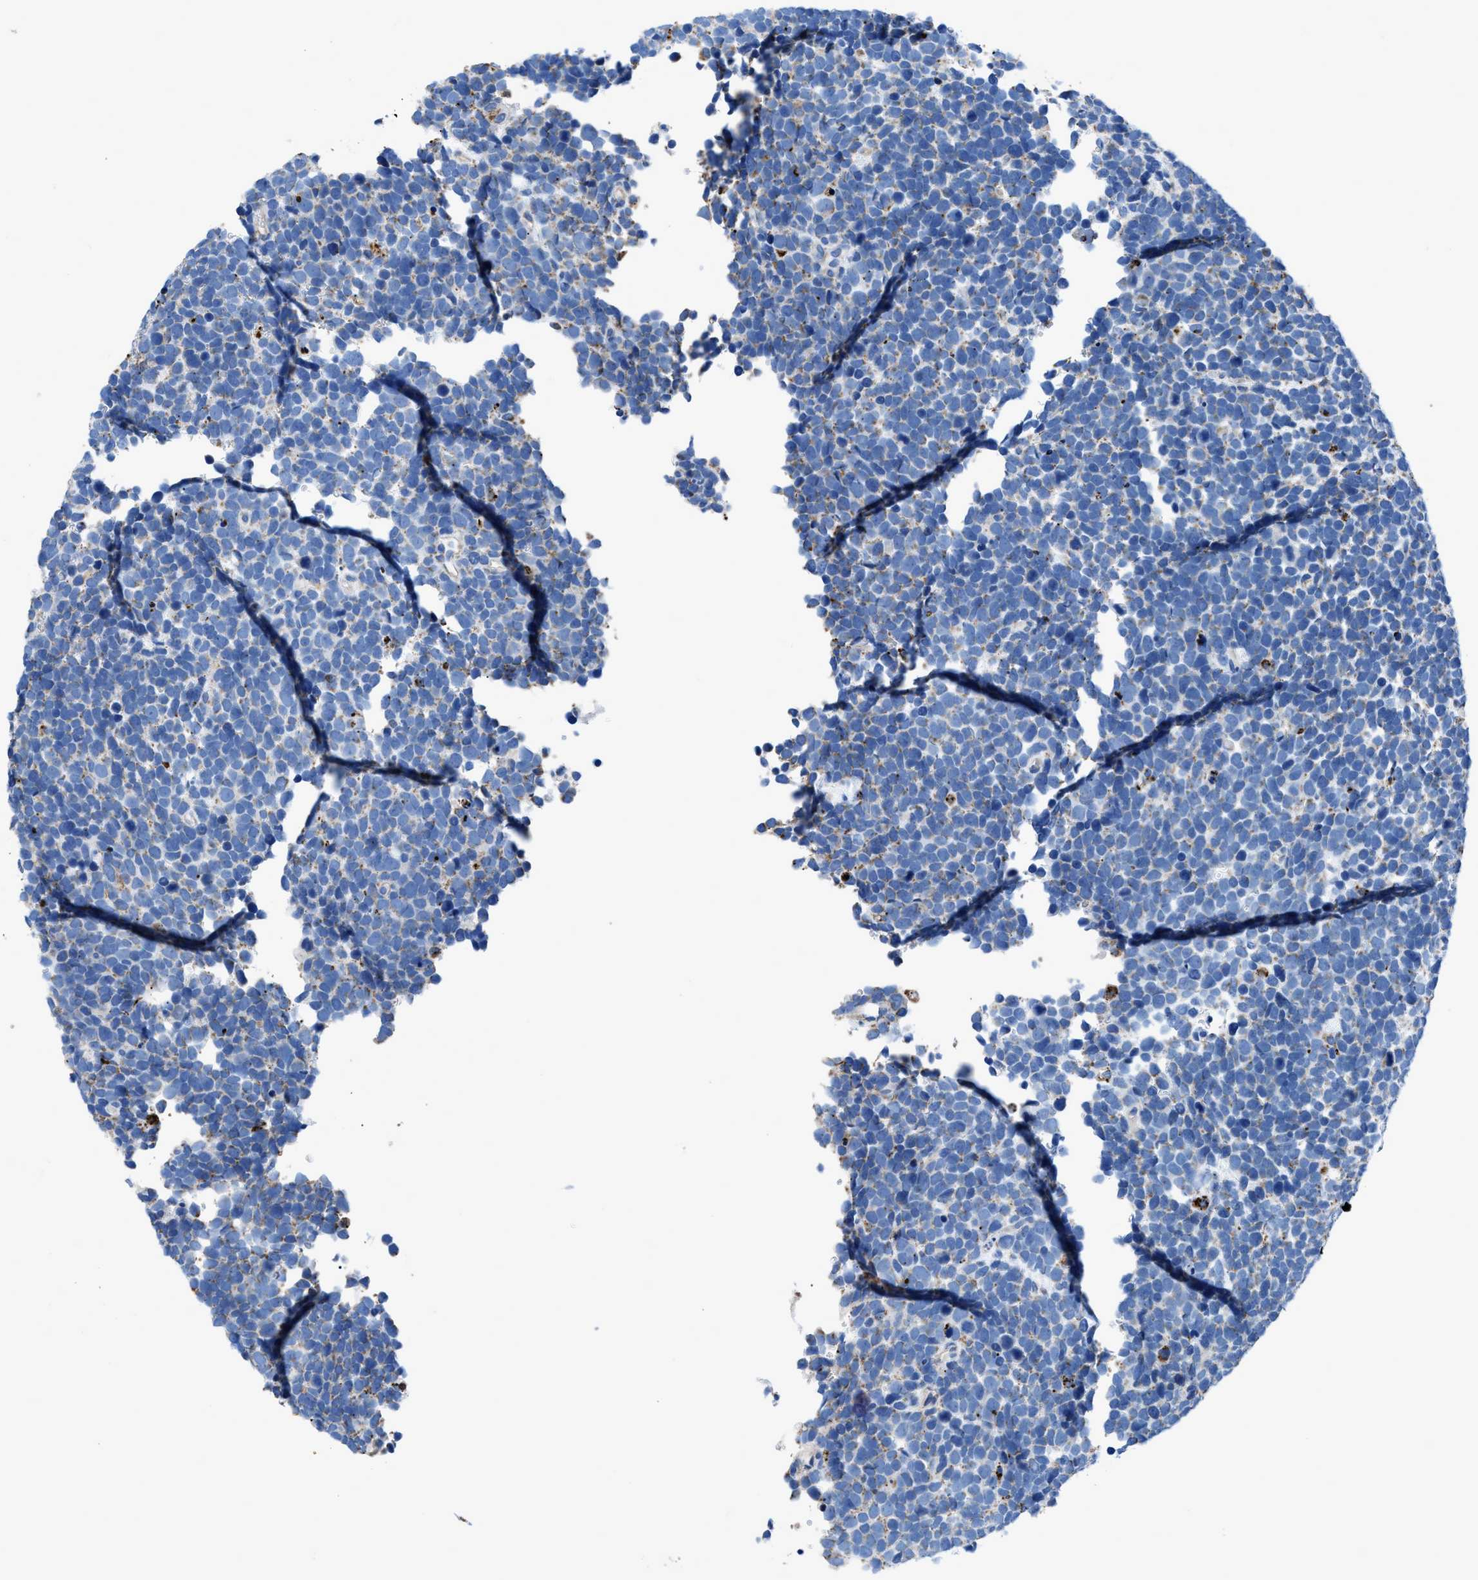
{"staining": {"intensity": "negative", "quantity": "none", "location": "none"}, "tissue": "urothelial cancer", "cell_type": "Tumor cells", "image_type": "cancer", "snomed": [{"axis": "morphology", "description": "Urothelial carcinoma, High grade"}, {"axis": "topography", "description": "Urinary bladder"}], "caption": "High power microscopy histopathology image of an immunohistochemistry (IHC) photomicrograph of high-grade urothelial carcinoma, revealing no significant expression in tumor cells.", "gene": "ZDHHC3", "patient": {"sex": "female", "age": 82}}